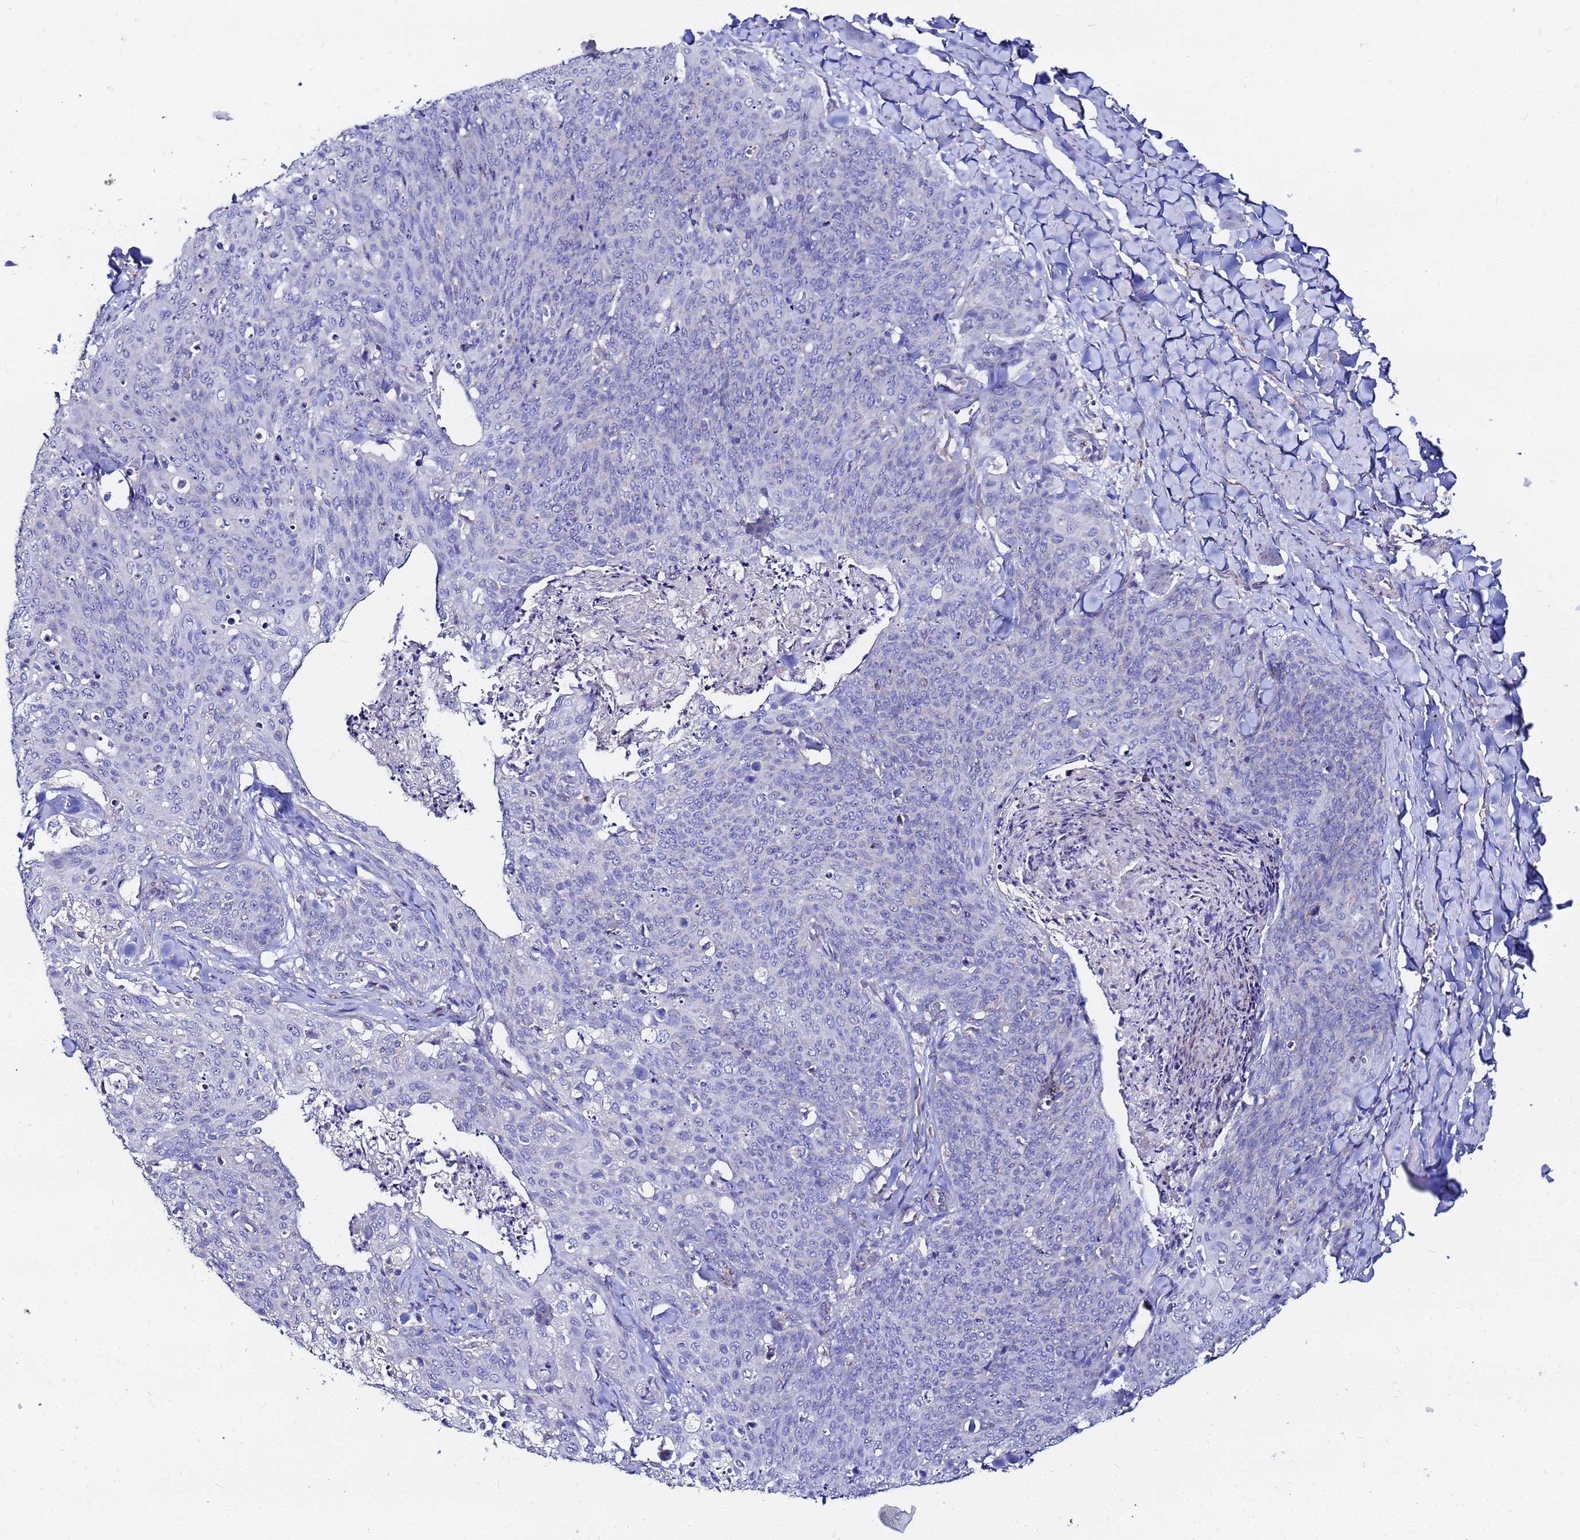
{"staining": {"intensity": "negative", "quantity": "none", "location": "none"}, "tissue": "skin cancer", "cell_type": "Tumor cells", "image_type": "cancer", "snomed": [{"axis": "morphology", "description": "Squamous cell carcinoma, NOS"}, {"axis": "topography", "description": "Skin"}, {"axis": "topography", "description": "Vulva"}], "caption": "Immunohistochemistry (IHC) histopathology image of skin cancer (squamous cell carcinoma) stained for a protein (brown), which exhibits no positivity in tumor cells.", "gene": "FAHD2A", "patient": {"sex": "female", "age": 85}}